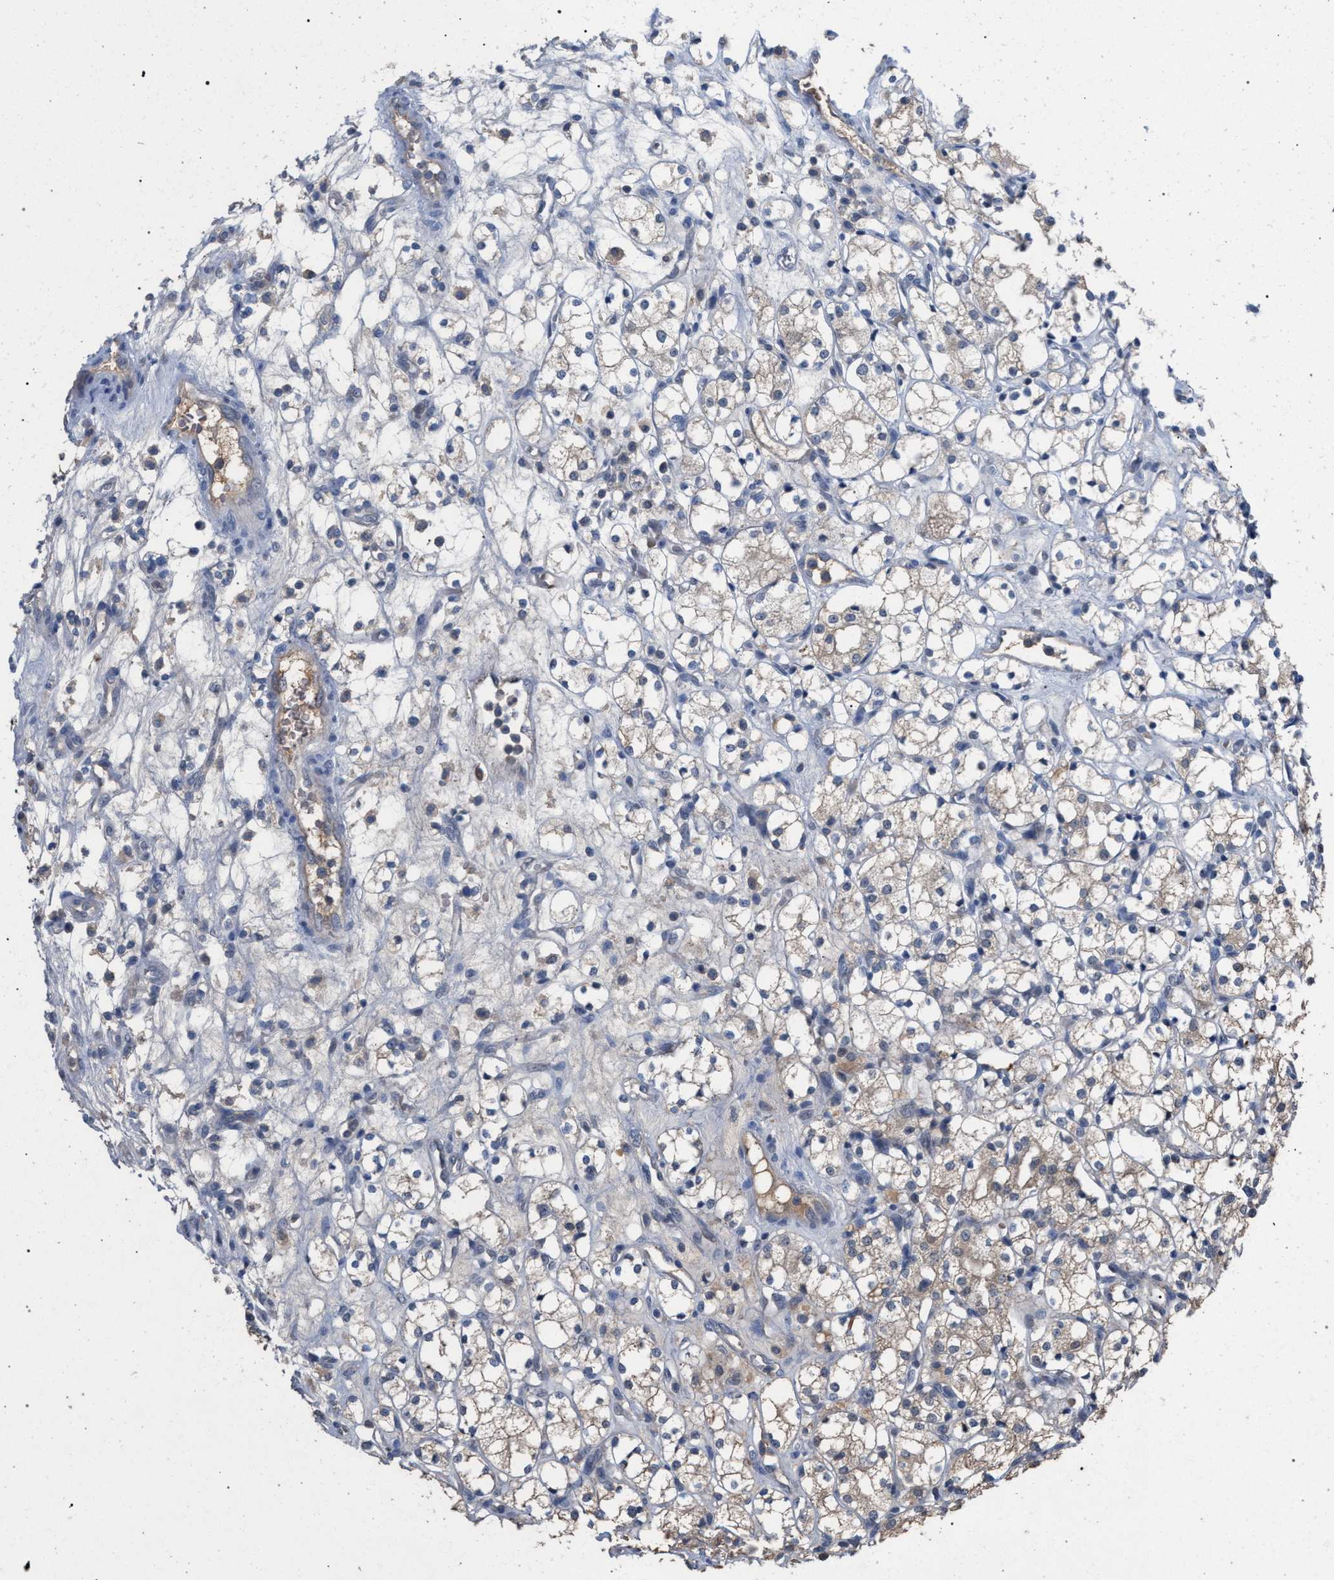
{"staining": {"intensity": "weak", "quantity": "25%-75%", "location": "cytoplasmic/membranous"}, "tissue": "renal cancer", "cell_type": "Tumor cells", "image_type": "cancer", "snomed": [{"axis": "morphology", "description": "Adenocarcinoma, NOS"}, {"axis": "topography", "description": "Kidney"}], "caption": "Weak cytoplasmic/membranous expression for a protein is seen in about 25%-75% of tumor cells of renal adenocarcinoma using immunohistochemistry.", "gene": "TECPR1", "patient": {"sex": "male", "age": 77}}